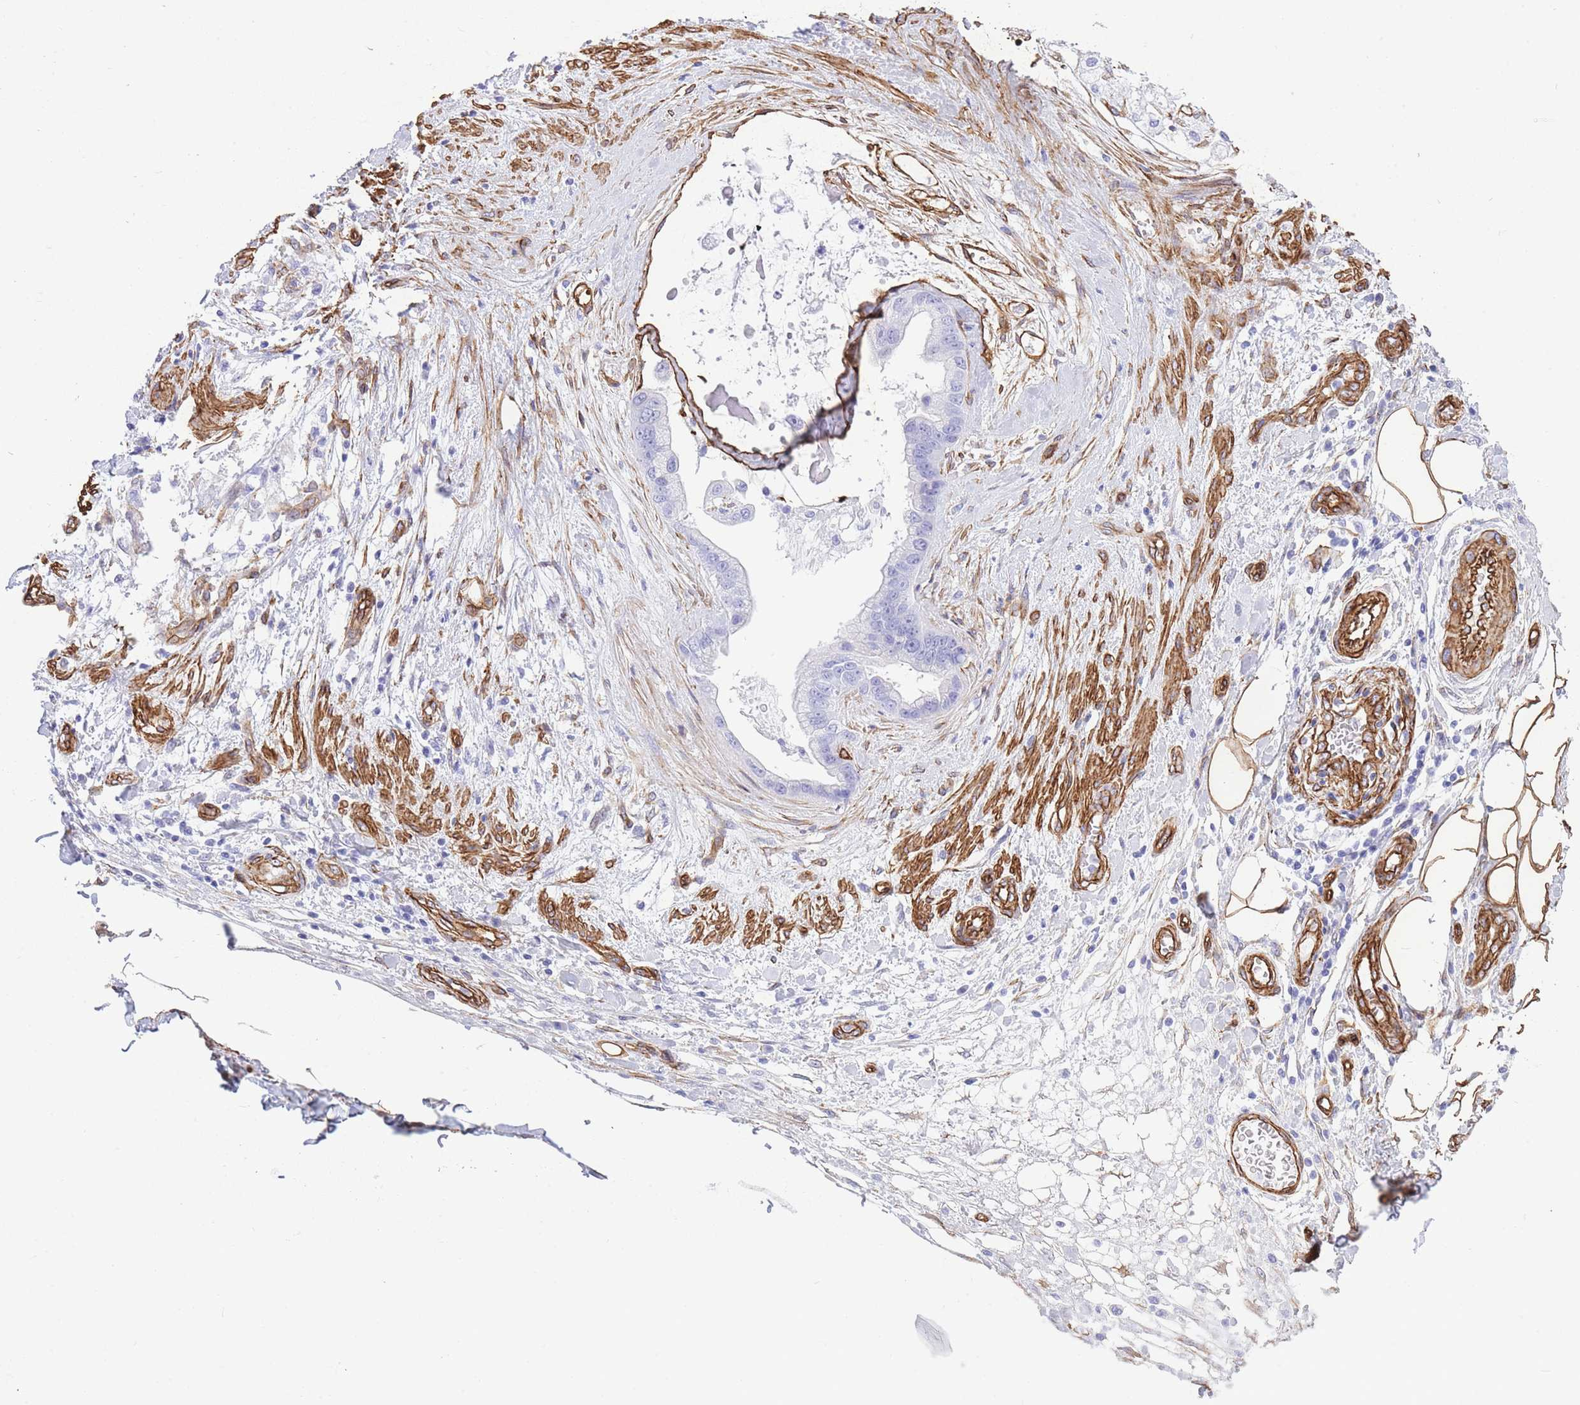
{"staining": {"intensity": "negative", "quantity": "none", "location": "none"}, "tissue": "stomach cancer", "cell_type": "Tumor cells", "image_type": "cancer", "snomed": [{"axis": "morphology", "description": "Adenocarcinoma, NOS"}, {"axis": "topography", "description": "Stomach"}], "caption": "Stomach cancer (adenocarcinoma) was stained to show a protein in brown. There is no significant expression in tumor cells.", "gene": "CAVIN1", "patient": {"sex": "male", "age": 62}}